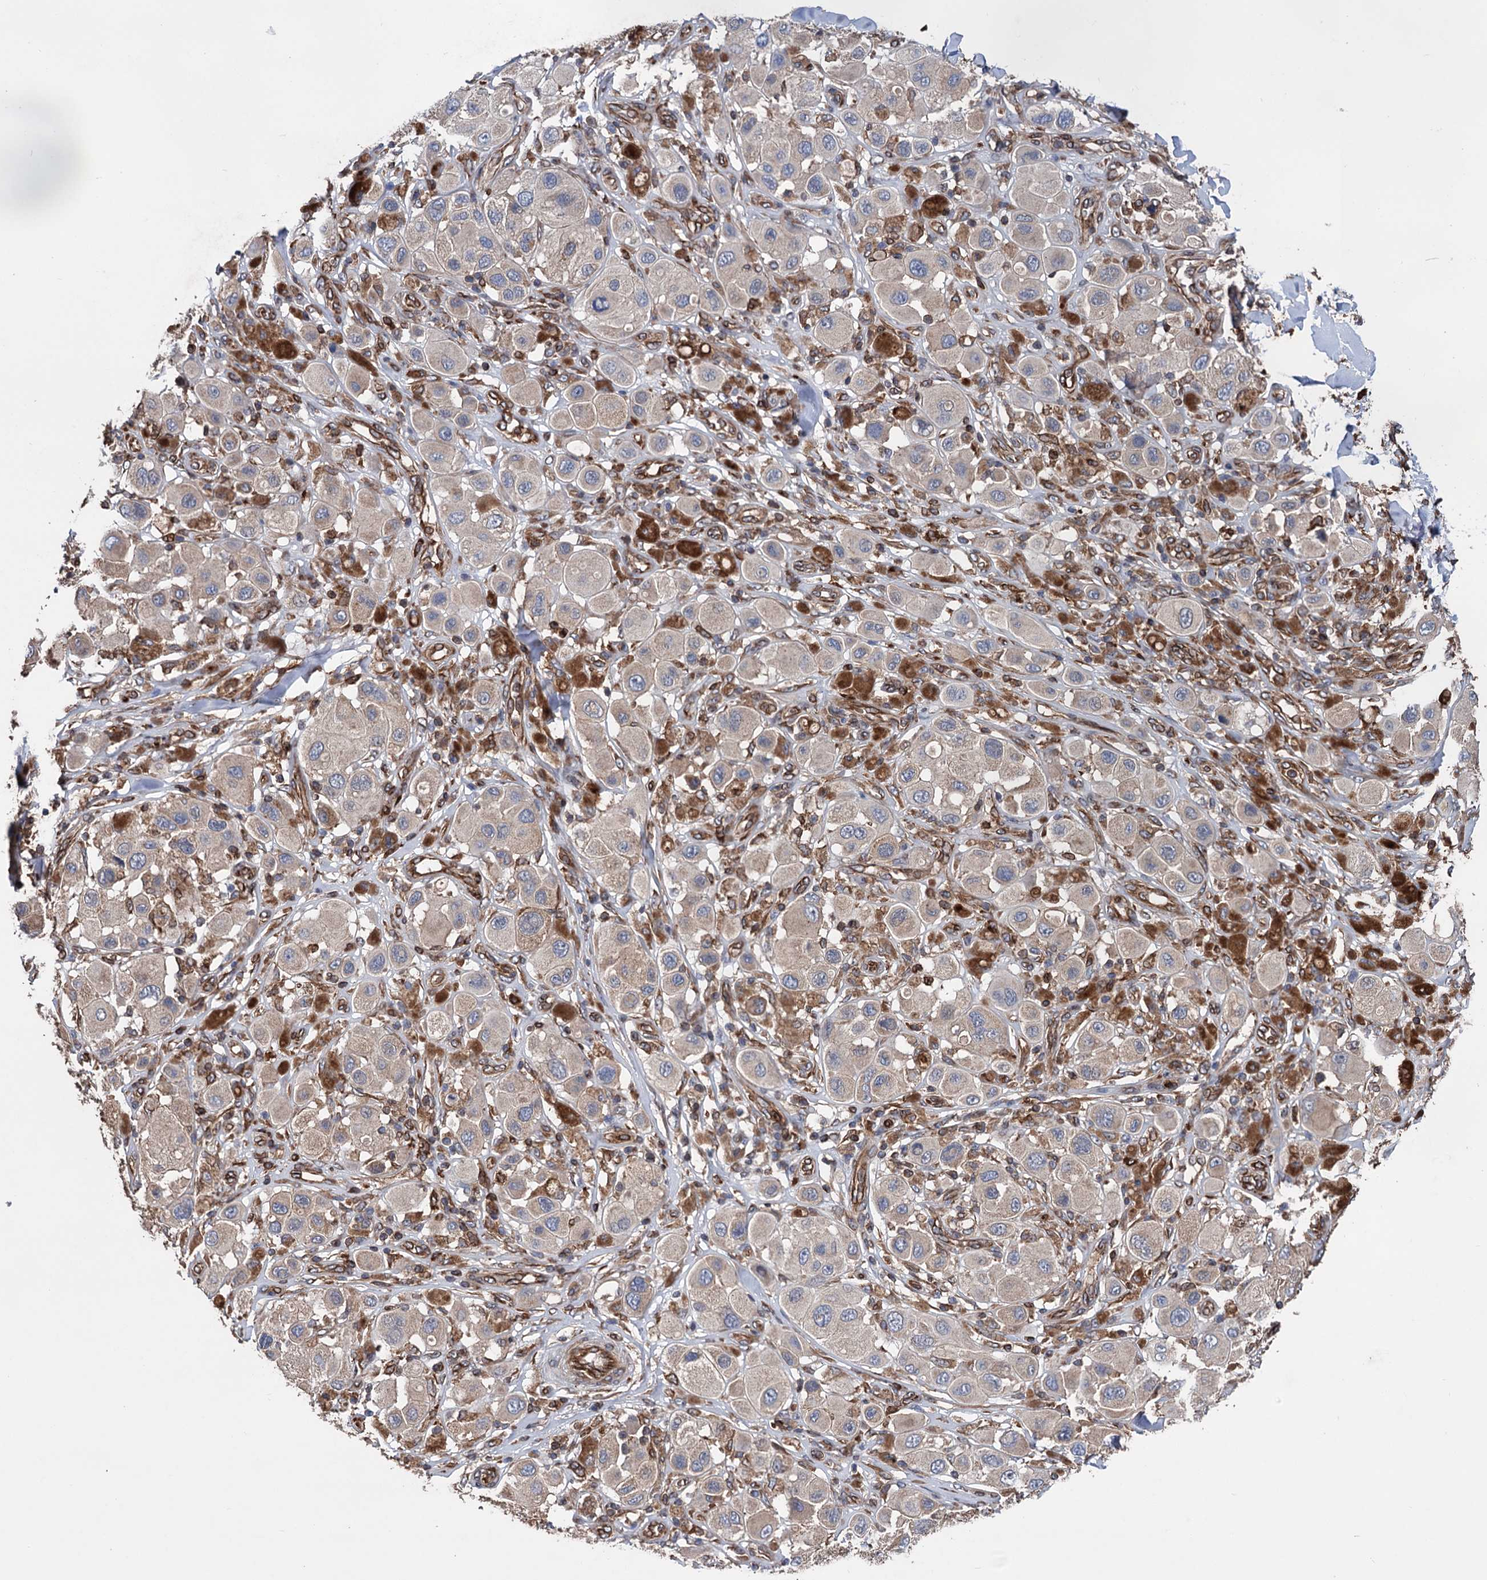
{"staining": {"intensity": "negative", "quantity": "none", "location": "none"}, "tissue": "melanoma", "cell_type": "Tumor cells", "image_type": "cancer", "snomed": [{"axis": "morphology", "description": "Malignant melanoma, Metastatic site"}, {"axis": "topography", "description": "Skin"}], "caption": "DAB (3,3'-diaminobenzidine) immunohistochemical staining of melanoma demonstrates no significant expression in tumor cells.", "gene": "STING1", "patient": {"sex": "male", "age": 41}}